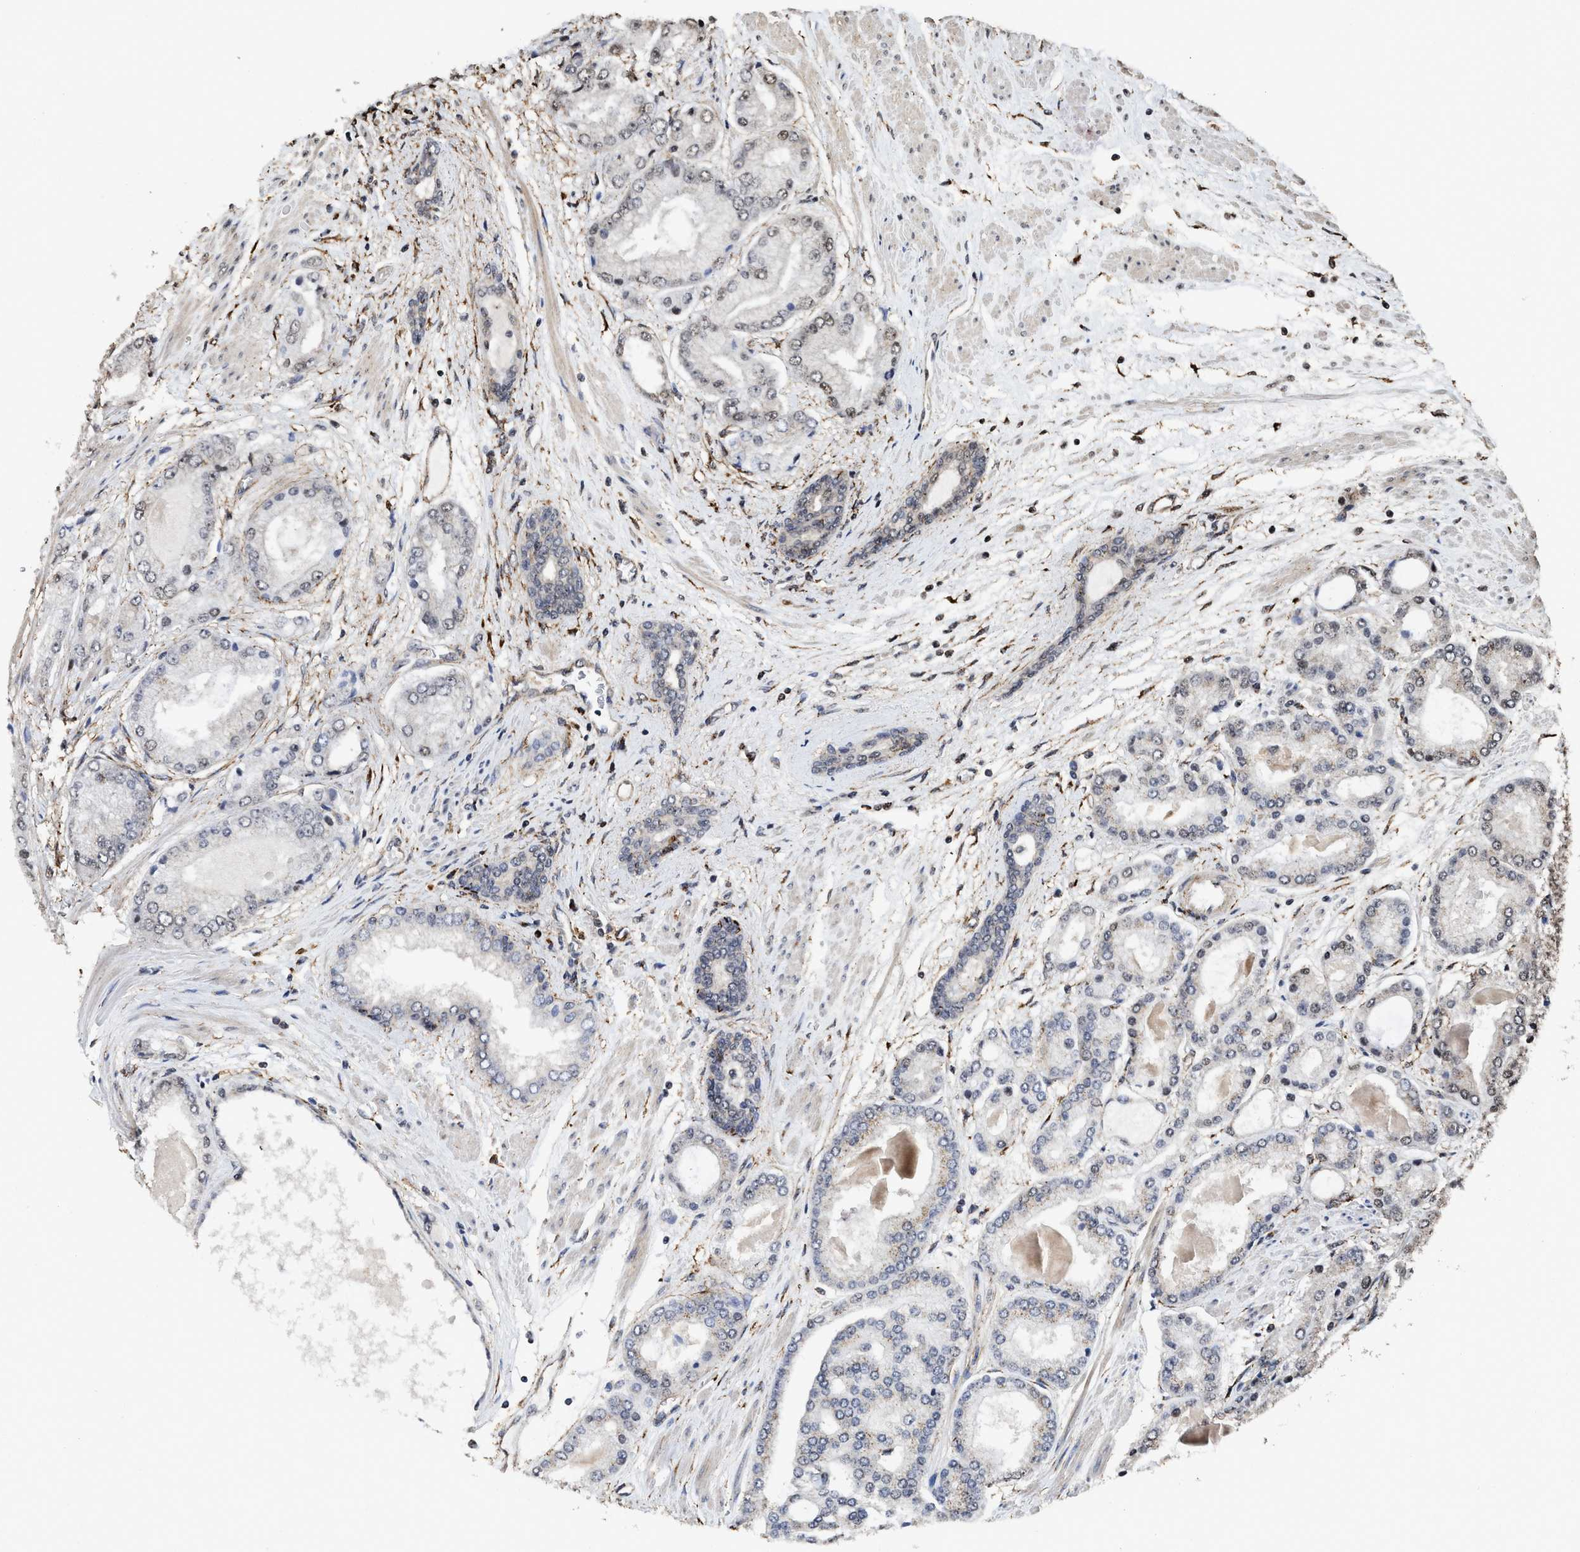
{"staining": {"intensity": "negative", "quantity": "none", "location": "none"}, "tissue": "prostate cancer", "cell_type": "Tumor cells", "image_type": "cancer", "snomed": [{"axis": "morphology", "description": "Adenocarcinoma, High grade"}, {"axis": "topography", "description": "Prostate"}], "caption": "Photomicrograph shows no significant protein staining in tumor cells of prostate cancer (high-grade adenocarcinoma). (Brightfield microscopy of DAB (3,3'-diaminobenzidine) immunohistochemistry (IHC) at high magnification).", "gene": "SEPTIN2", "patient": {"sex": "male", "age": 59}}